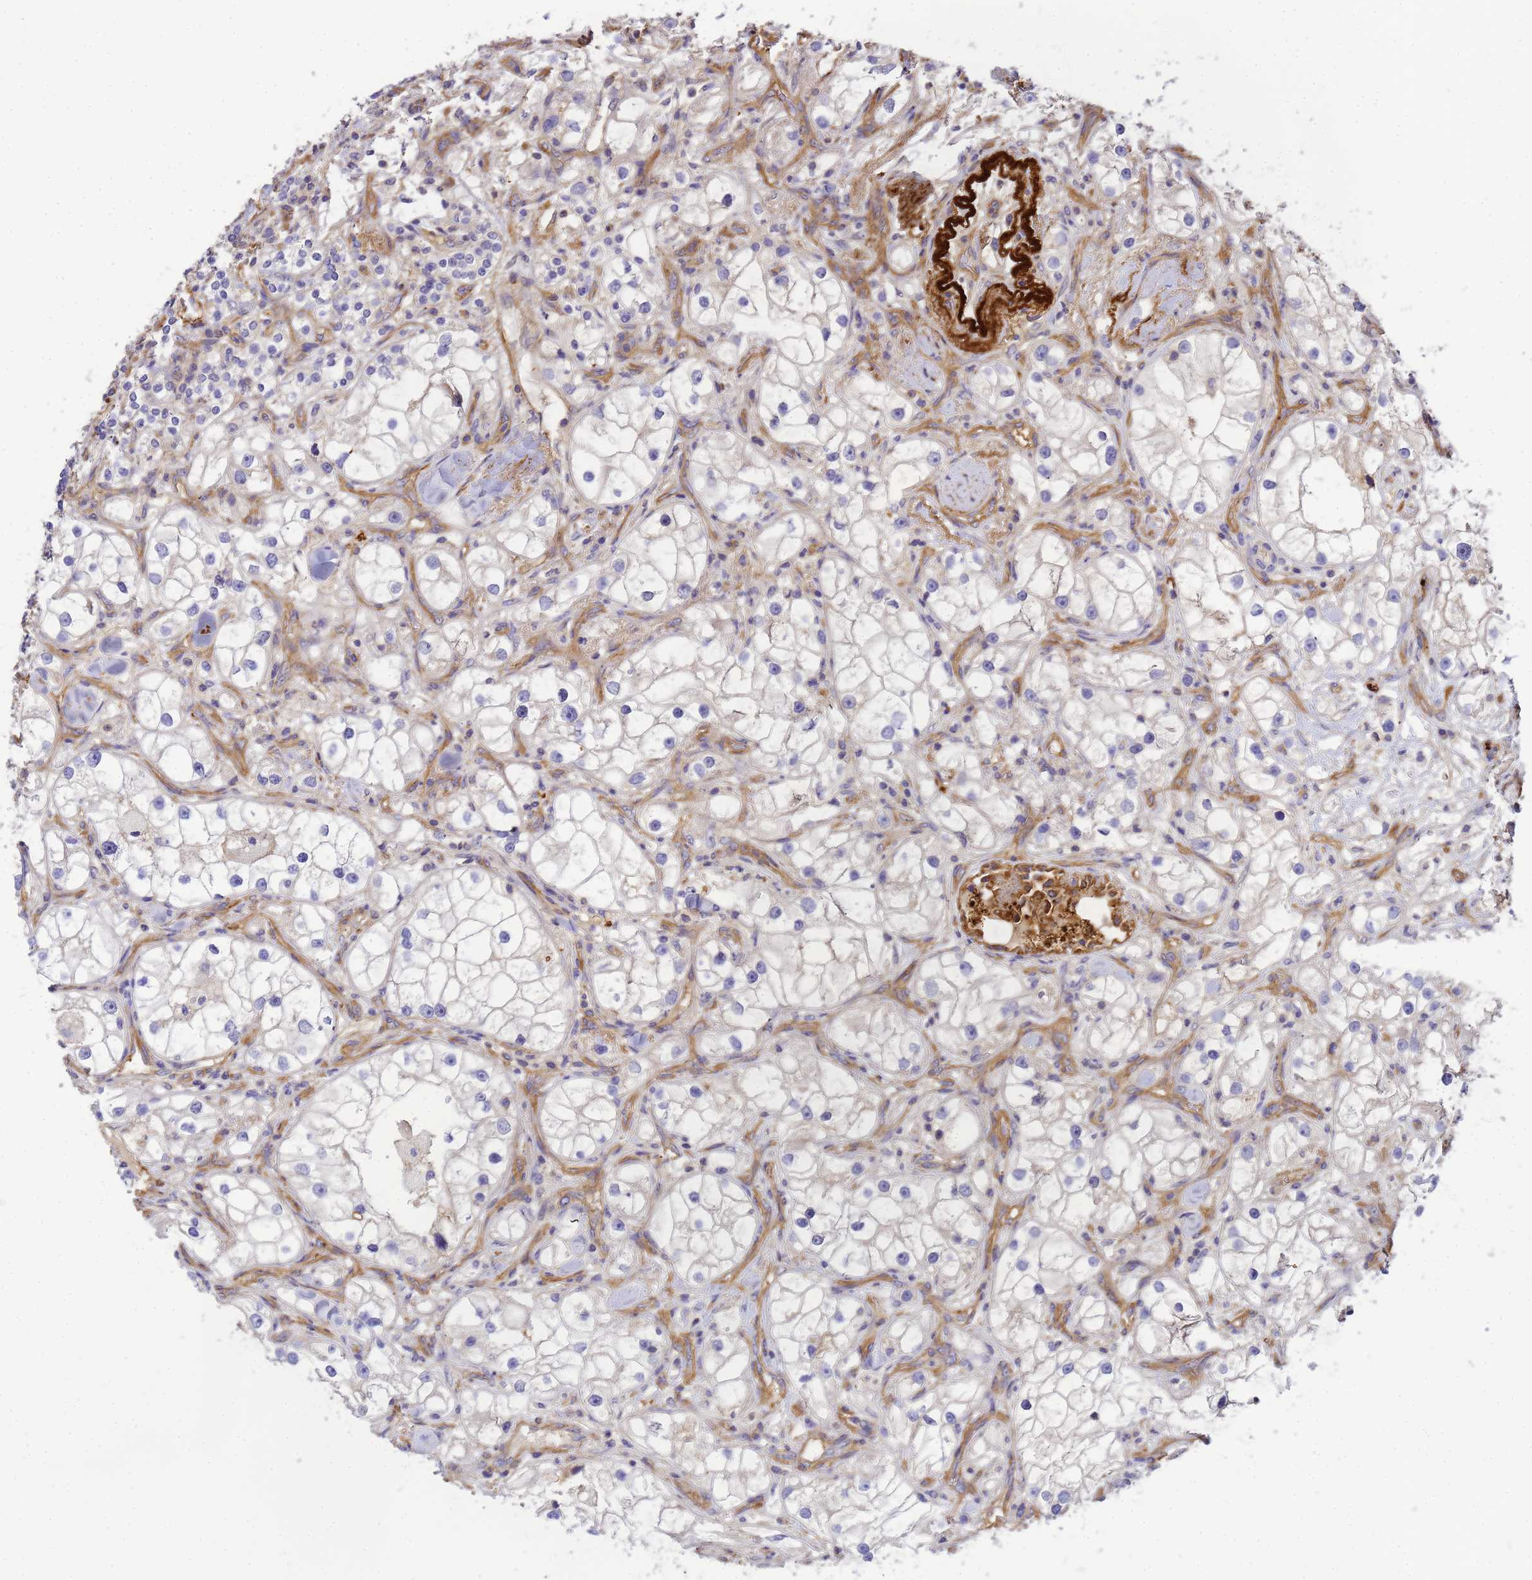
{"staining": {"intensity": "negative", "quantity": "none", "location": "none"}, "tissue": "renal cancer", "cell_type": "Tumor cells", "image_type": "cancer", "snomed": [{"axis": "morphology", "description": "Adenocarcinoma, NOS"}, {"axis": "topography", "description": "Kidney"}], "caption": "This is an immunohistochemistry micrograph of renal cancer. There is no staining in tumor cells.", "gene": "MYL12A", "patient": {"sex": "male", "age": 77}}